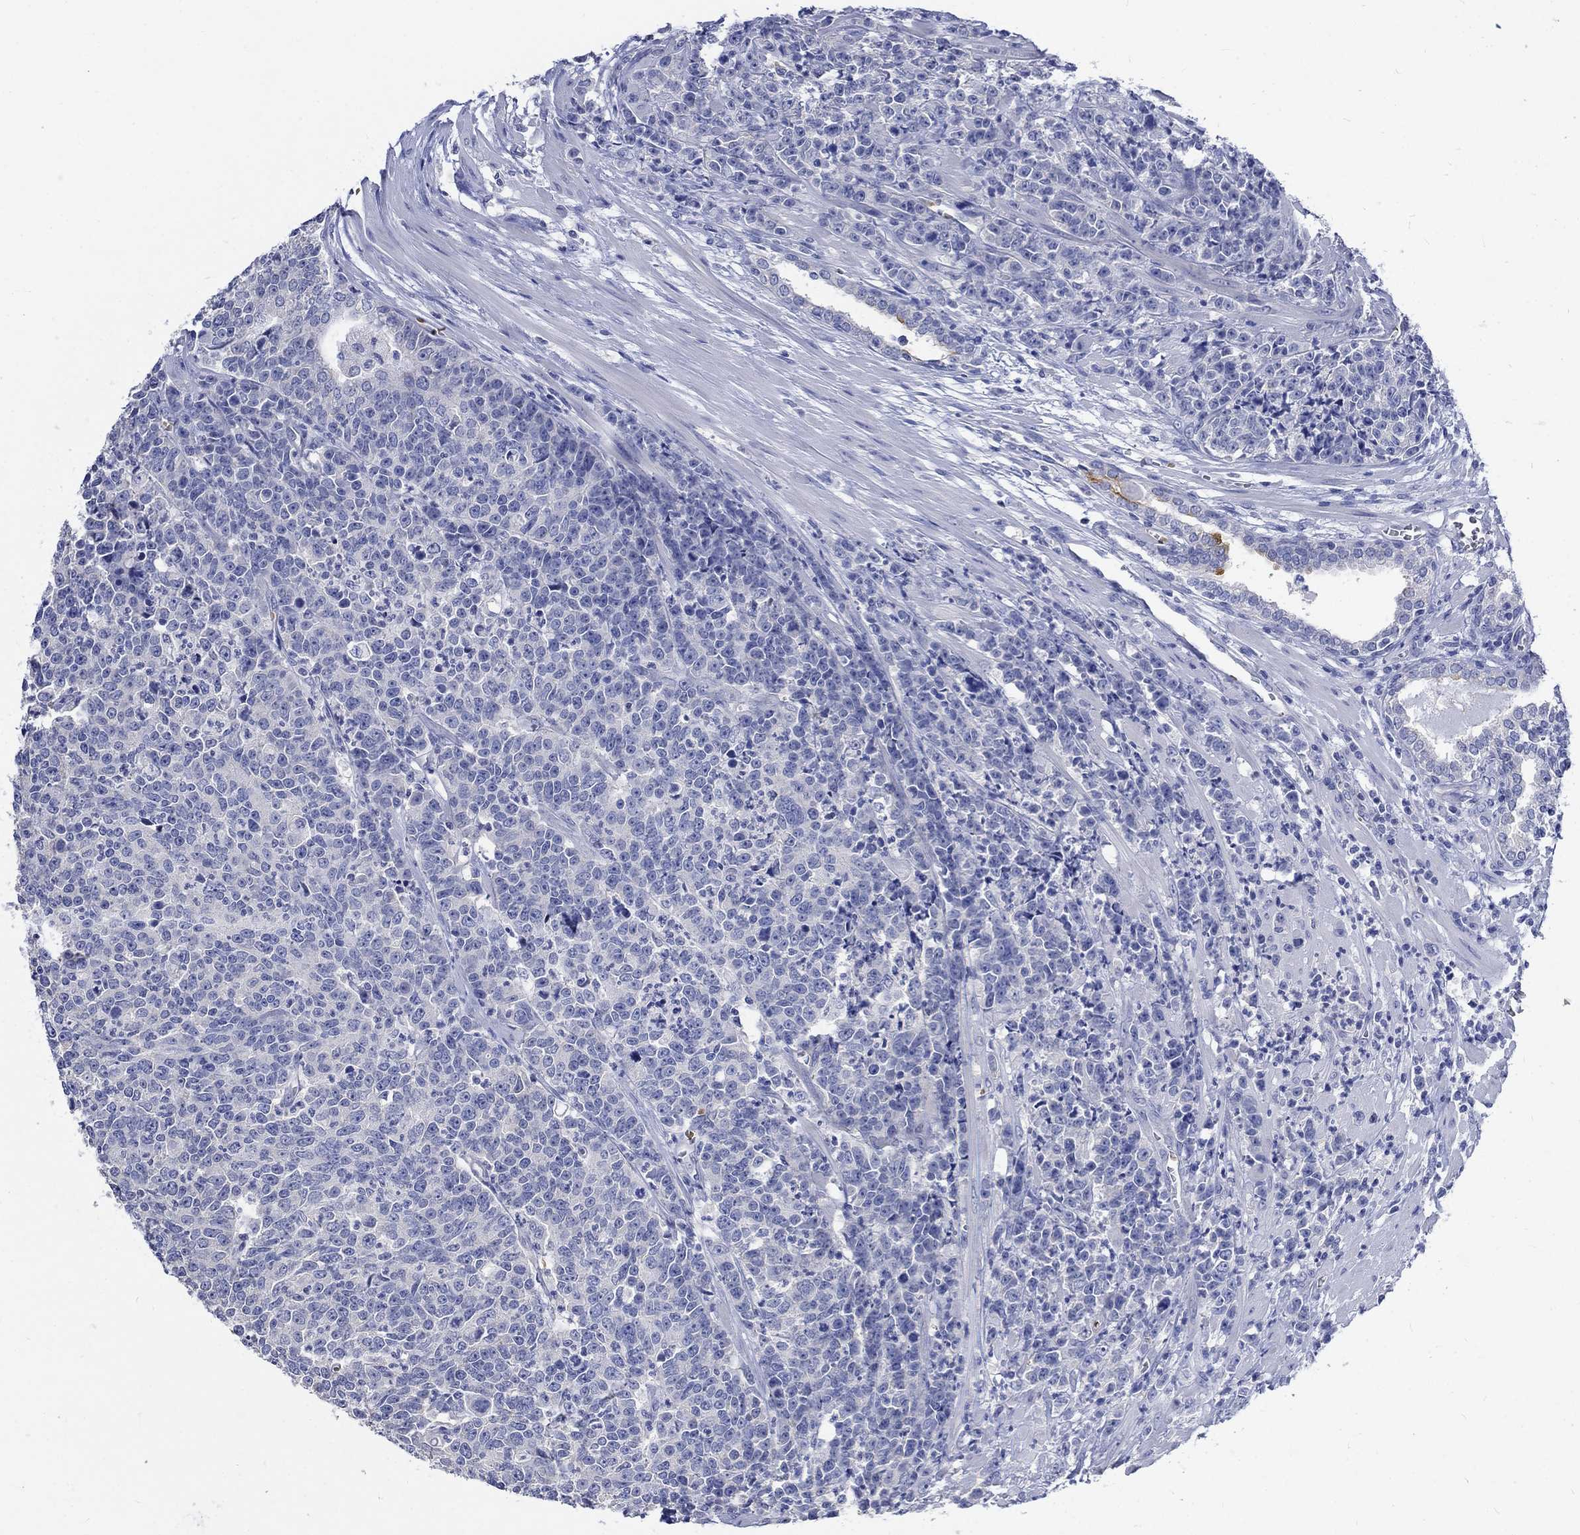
{"staining": {"intensity": "negative", "quantity": "none", "location": "none"}, "tissue": "prostate cancer", "cell_type": "Tumor cells", "image_type": "cancer", "snomed": [{"axis": "morphology", "description": "Adenocarcinoma, NOS"}, {"axis": "topography", "description": "Prostate"}], "caption": "Immunohistochemical staining of human prostate adenocarcinoma displays no significant expression in tumor cells.", "gene": "KCNA1", "patient": {"sex": "male", "age": 67}}